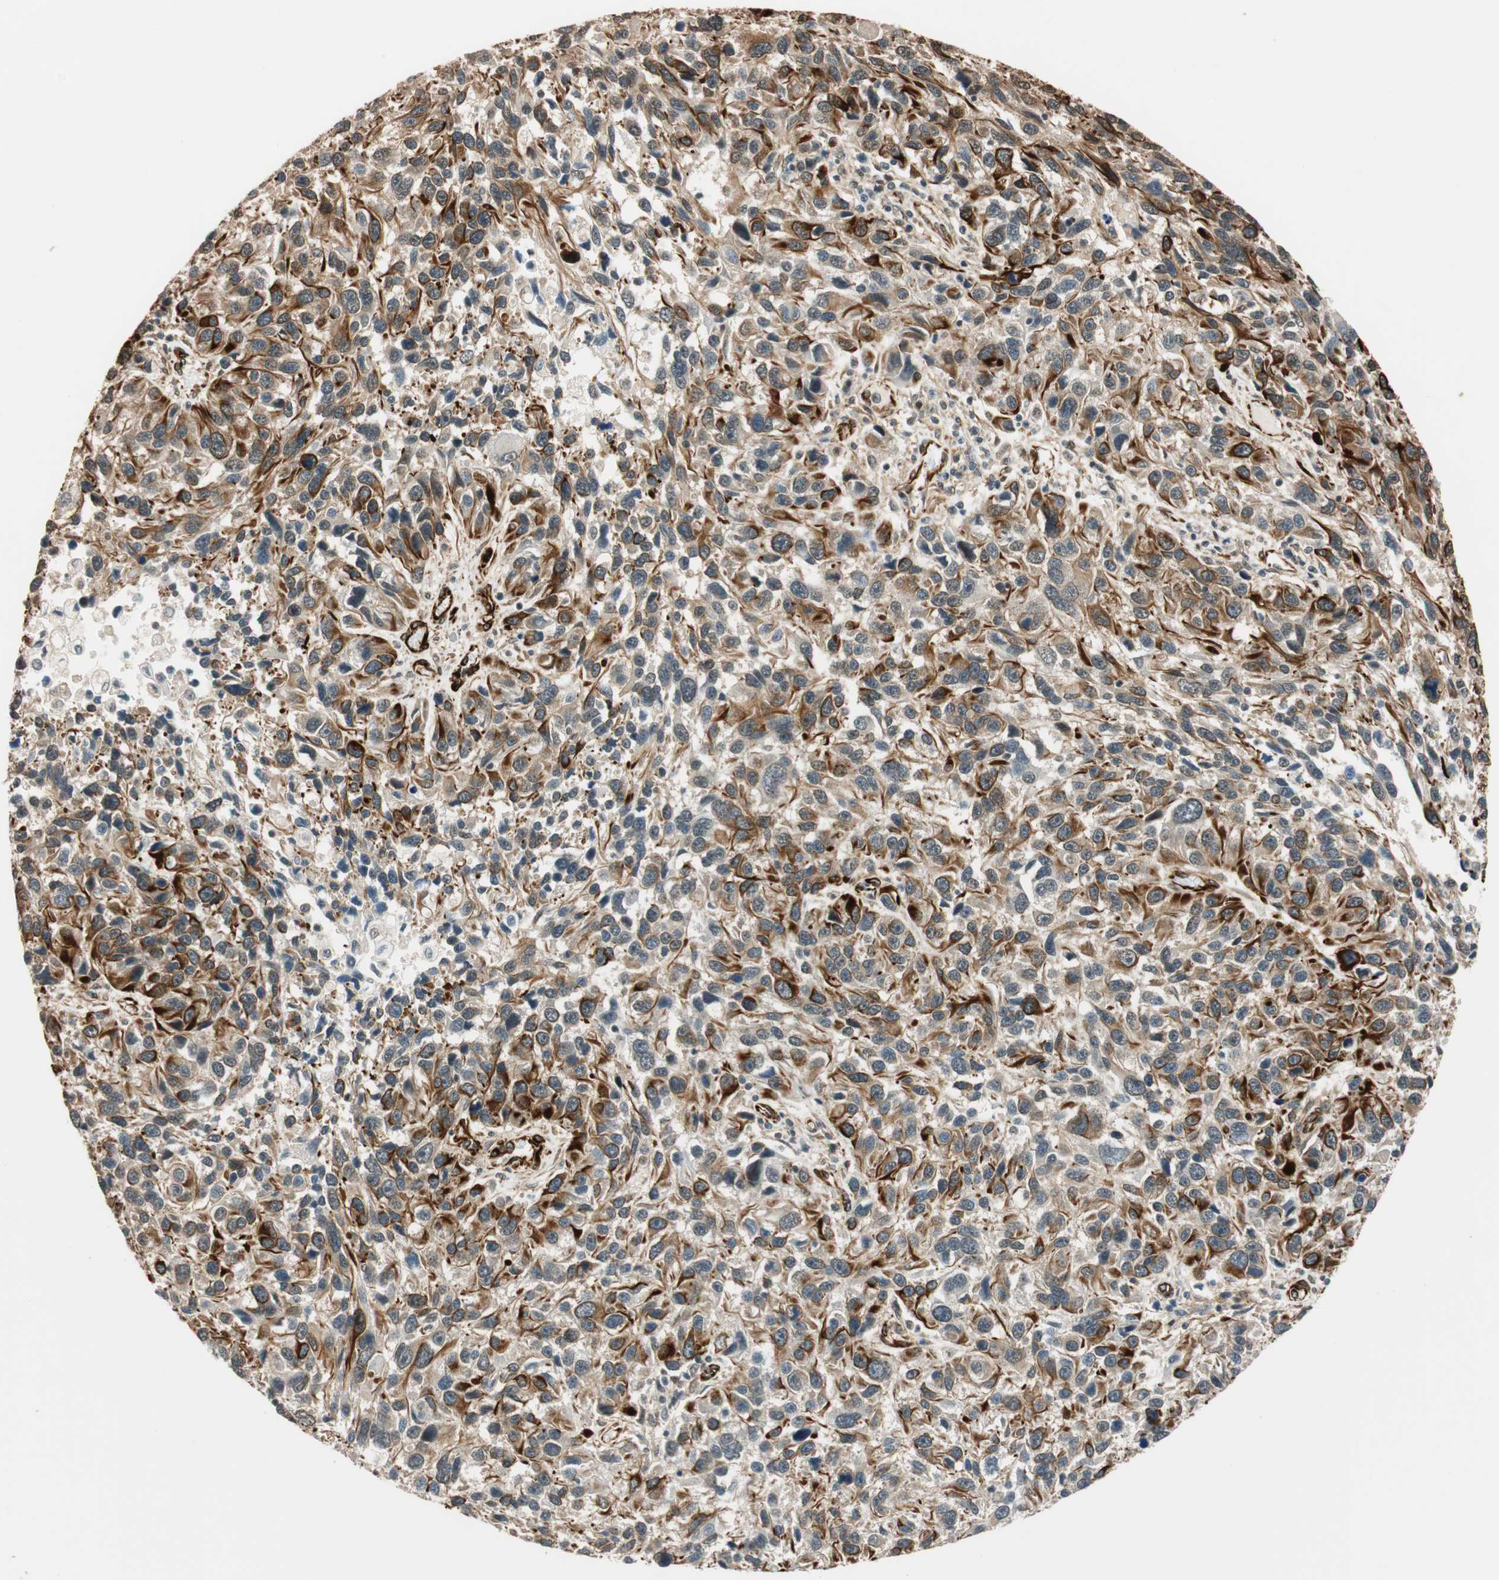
{"staining": {"intensity": "strong", "quantity": "<25%", "location": "cytoplasmic/membranous,nuclear"}, "tissue": "melanoma", "cell_type": "Tumor cells", "image_type": "cancer", "snomed": [{"axis": "morphology", "description": "Malignant melanoma, NOS"}, {"axis": "topography", "description": "Skin"}], "caption": "Human malignant melanoma stained for a protein (brown) shows strong cytoplasmic/membranous and nuclear positive positivity in about <25% of tumor cells.", "gene": "NES", "patient": {"sex": "male", "age": 53}}